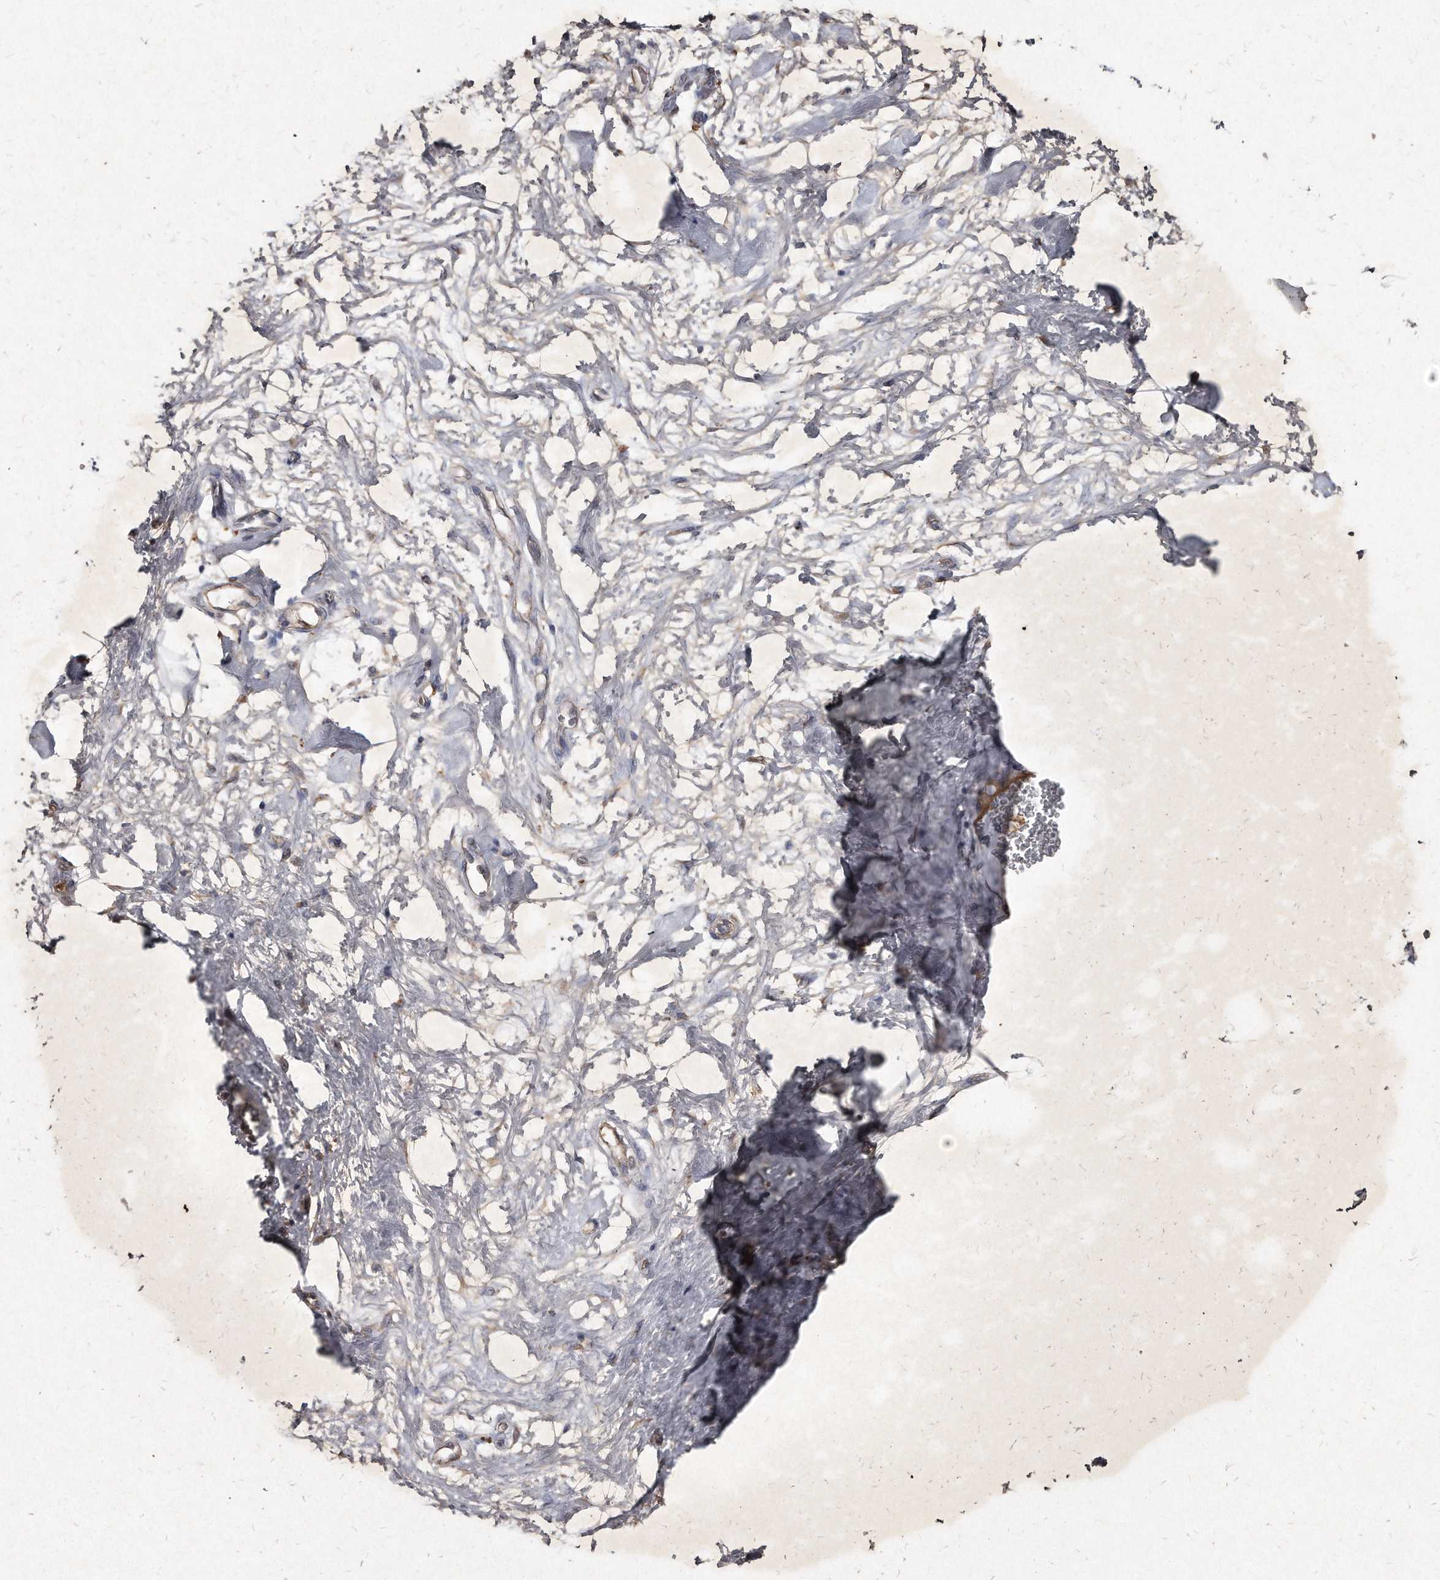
{"staining": {"intensity": "weak", "quantity": ">75%", "location": "cytoplasmic/membranous"}, "tissue": "adipose tissue", "cell_type": "Adipocytes", "image_type": "normal", "snomed": [{"axis": "morphology", "description": "Normal tissue, NOS"}, {"axis": "morphology", "description": "Adenocarcinoma, NOS"}, {"axis": "topography", "description": "Pancreas"}, {"axis": "topography", "description": "Peripheral nerve tissue"}], "caption": "Brown immunohistochemical staining in unremarkable adipose tissue reveals weak cytoplasmic/membranous staining in about >75% of adipocytes. (IHC, brightfield microscopy, high magnification).", "gene": "KLHDC3", "patient": {"sex": "male", "age": 59}}